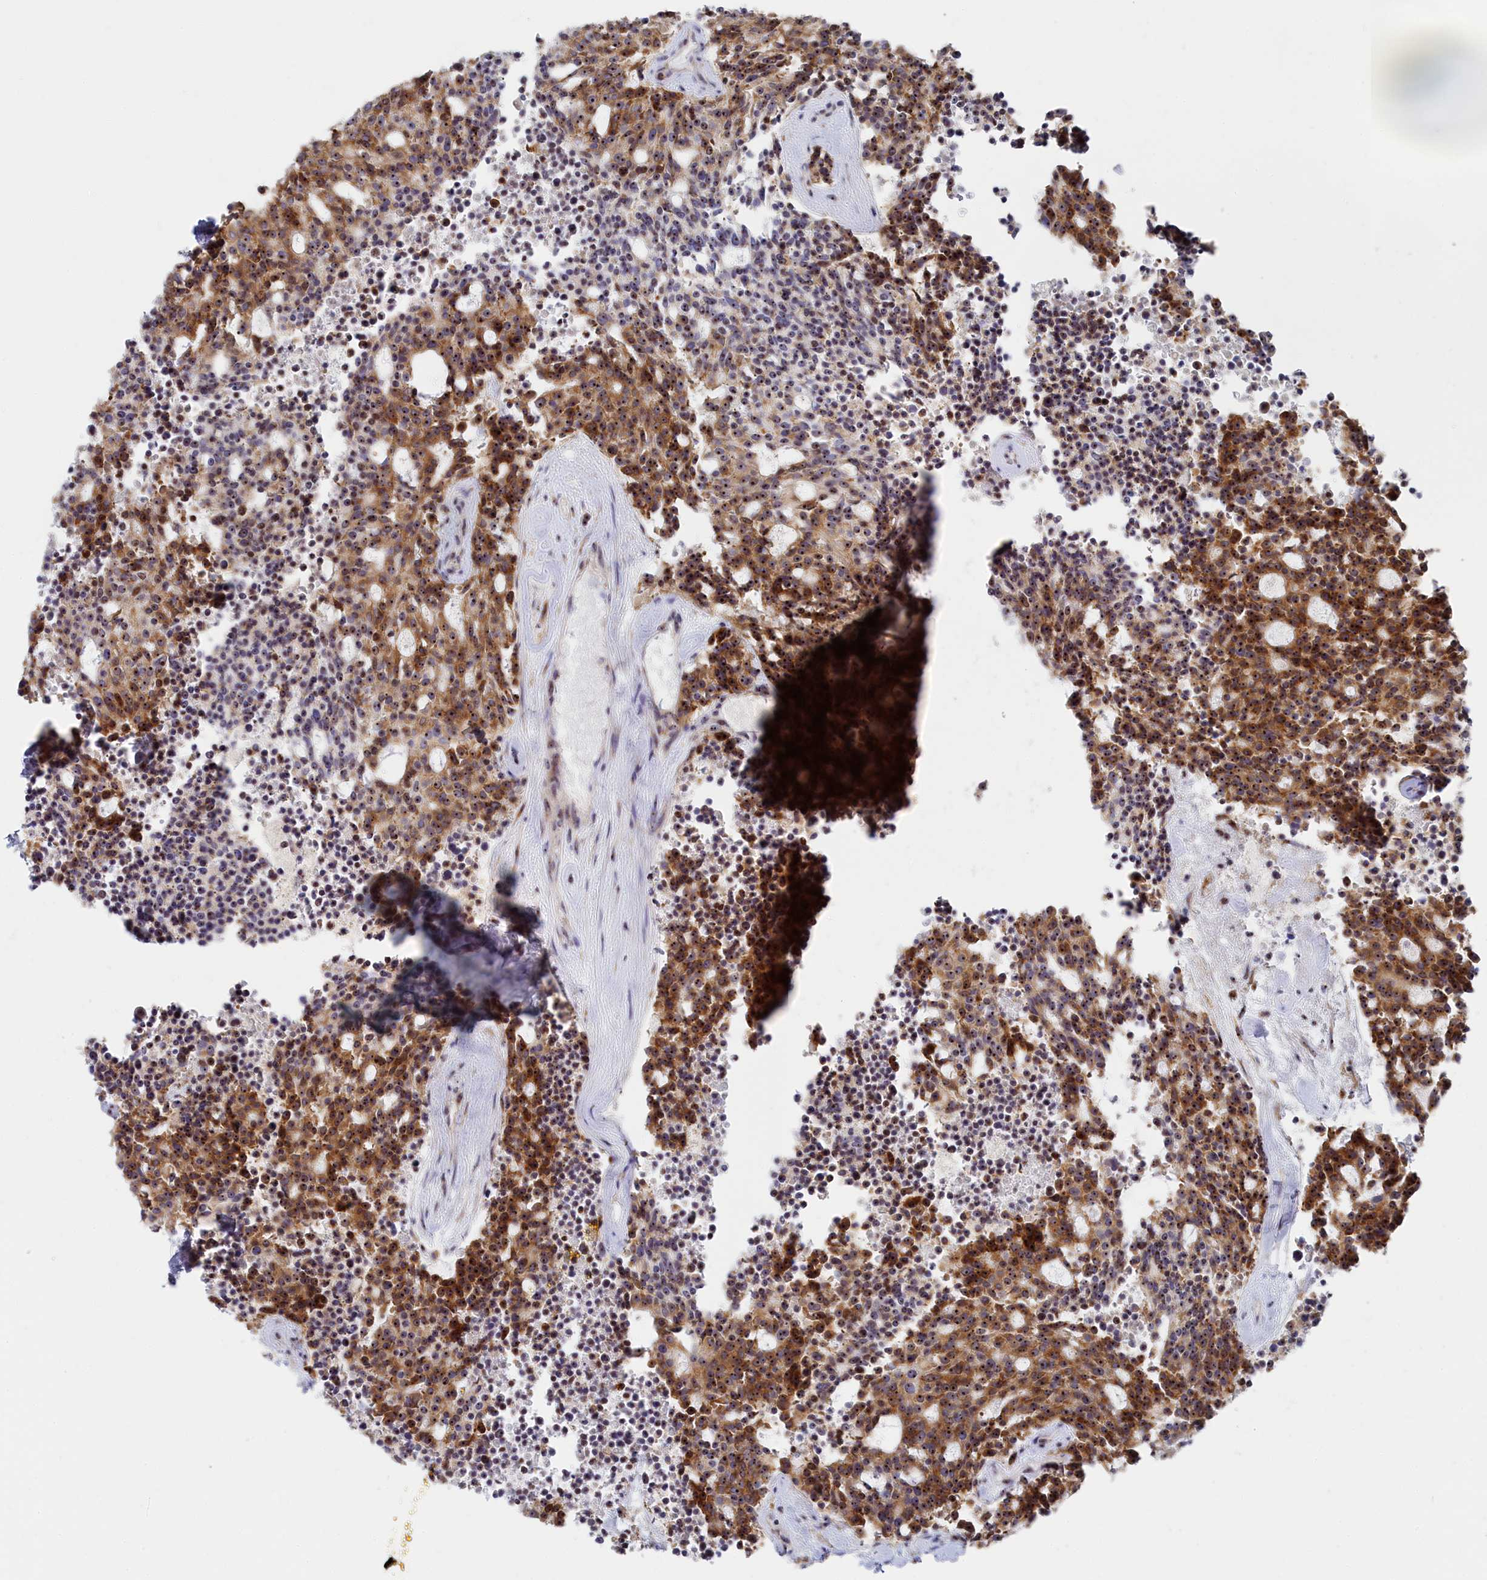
{"staining": {"intensity": "strong", "quantity": ">75%", "location": "cytoplasmic/membranous,nuclear"}, "tissue": "carcinoid", "cell_type": "Tumor cells", "image_type": "cancer", "snomed": [{"axis": "morphology", "description": "Carcinoid, malignant, NOS"}, {"axis": "topography", "description": "Pancreas"}], "caption": "Immunohistochemical staining of carcinoid exhibits high levels of strong cytoplasmic/membranous and nuclear protein staining in about >75% of tumor cells. The staining was performed using DAB to visualize the protein expression in brown, while the nuclei were stained in blue with hematoxylin (Magnification: 20x).", "gene": "RSL1D1", "patient": {"sex": "female", "age": 54}}